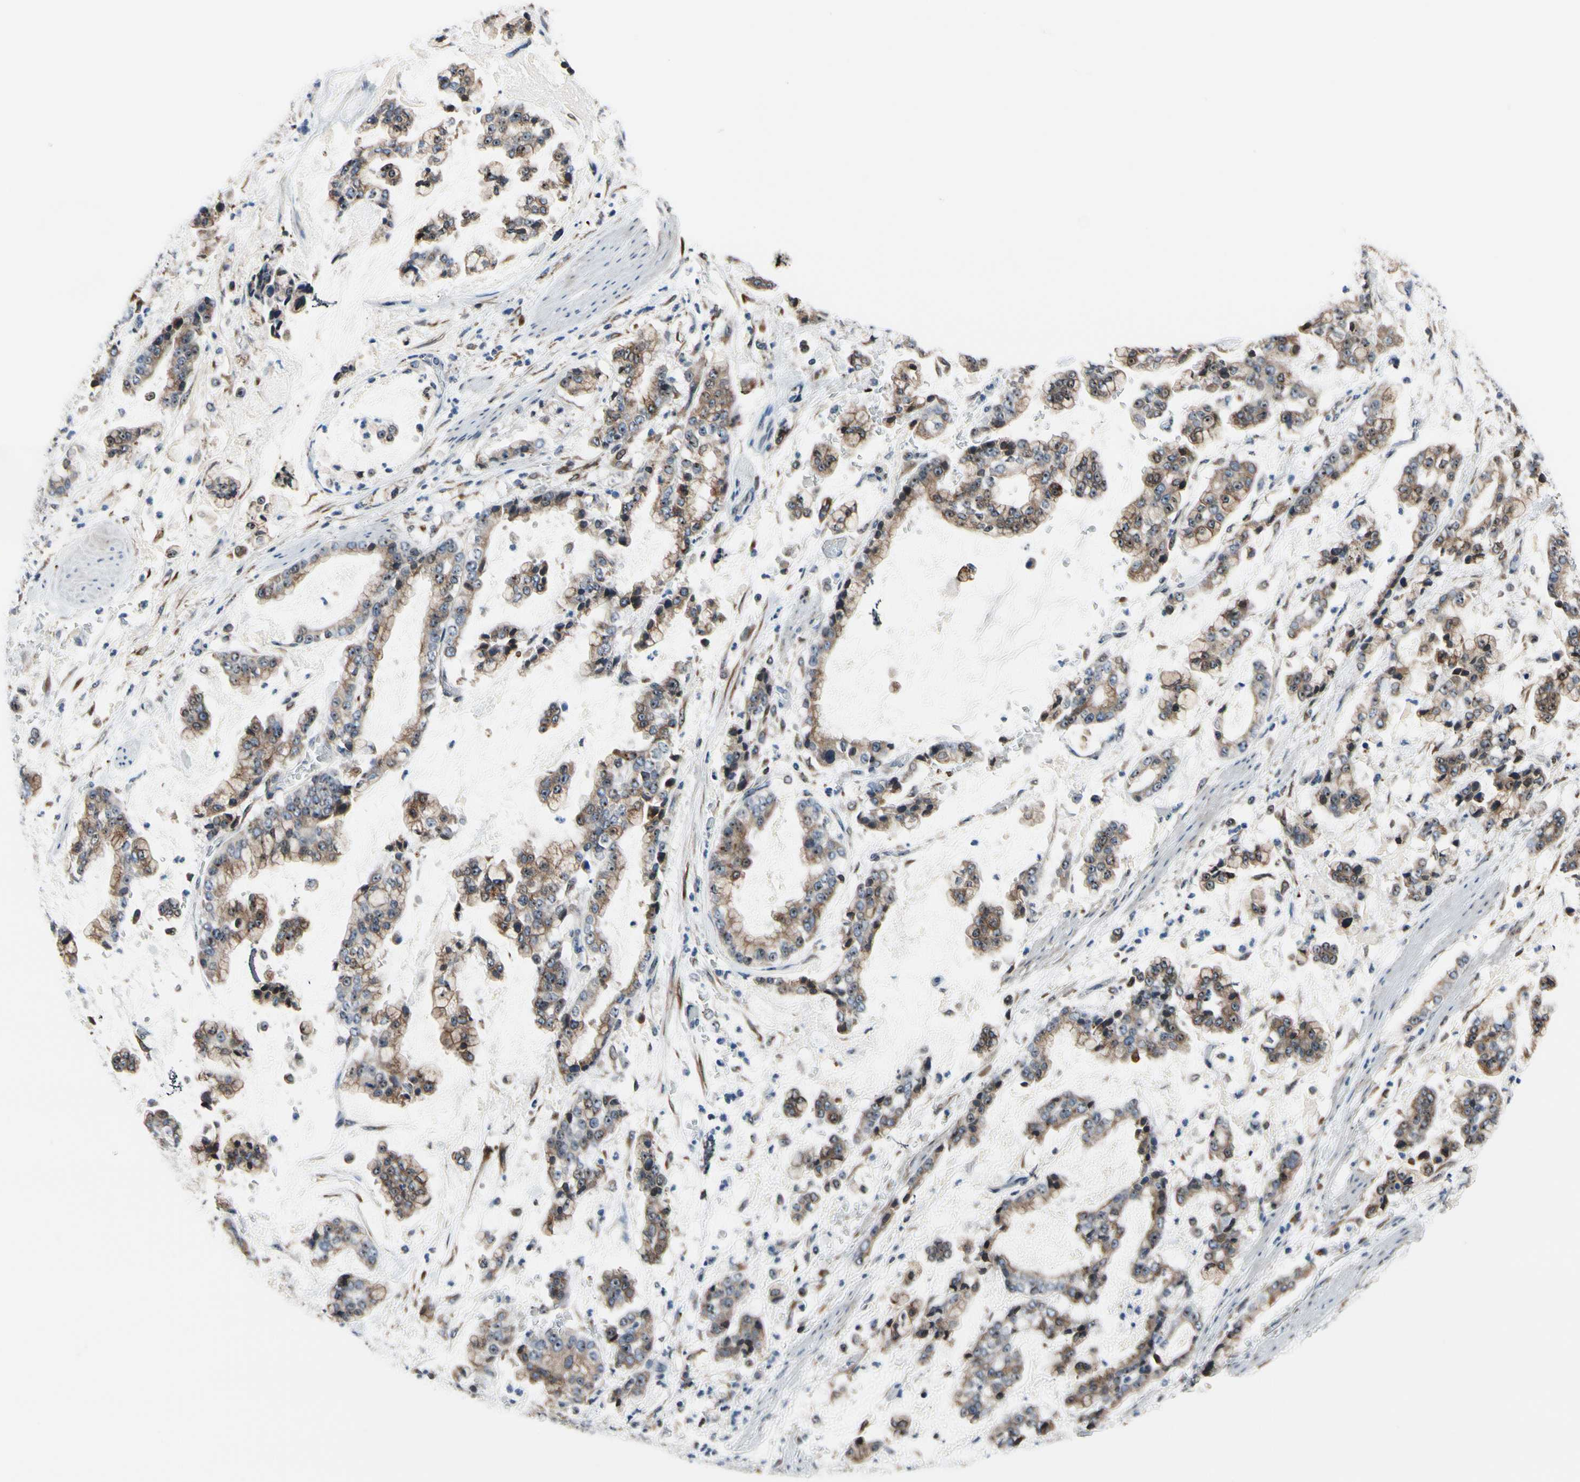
{"staining": {"intensity": "moderate", "quantity": ">75%", "location": "cytoplasmic/membranous"}, "tissue": "stomach cancer", "cell_type": "Tumor cells", "image_type": "cancer", "snomed": [{"axis": "morphology", "description": "Normal tissue, NOS"}, {"axis": "morphology", "description": "Adenocarcinoma, NOS"}, {"axis": "topography", "description": "Stomach, upper"}, {"axis": "topography", "description": "Stomach"}], "caption": "Immunohistochemical staining of adenocarcinoma (stomach) shows medium levels of moderate cytoplasmic/membranous positivity in about >75% of tumor cells.", "gene": "TMED7", "patient": {"sex": "male", "age": 76}}